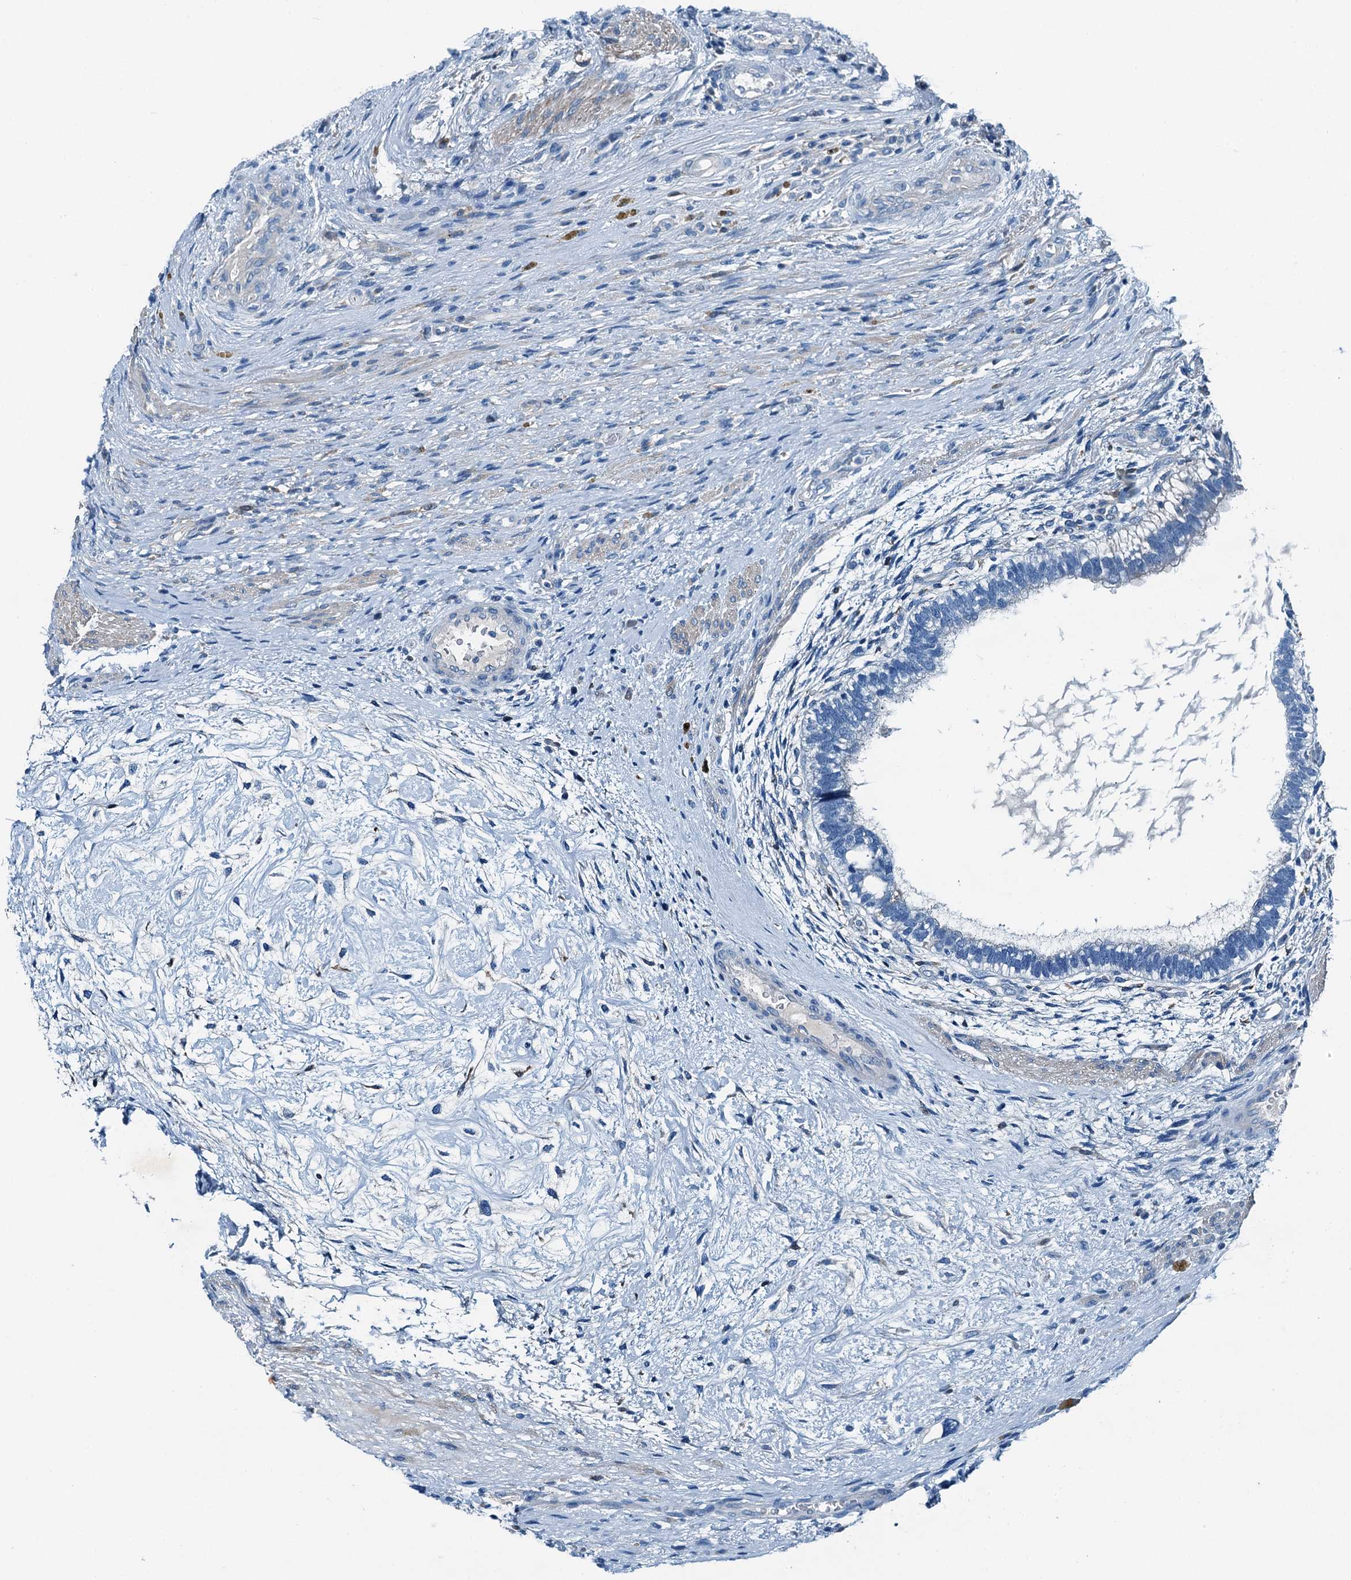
{"staining": {"intensity": "negative", "quantity": "none", "location": "none"}, "tissue": "testis cancer", "cell_type": "Tumor cells", "image_type": "cancer", "snomed": [{"axis": "morphology", "description": "Carcinoma, Embryonal, NOS"}, {"axis": "topography", "description": "Testis"}], "caption": "The IHC photomicrograph has no significant positivity in tumor cells of embryonal carcinoma (testis) tissue. (DAB immunohistochemistry (IHC), high magnification).", "gene": "RAB3IL1", "patient": {"sex": "male", "age": 26}}